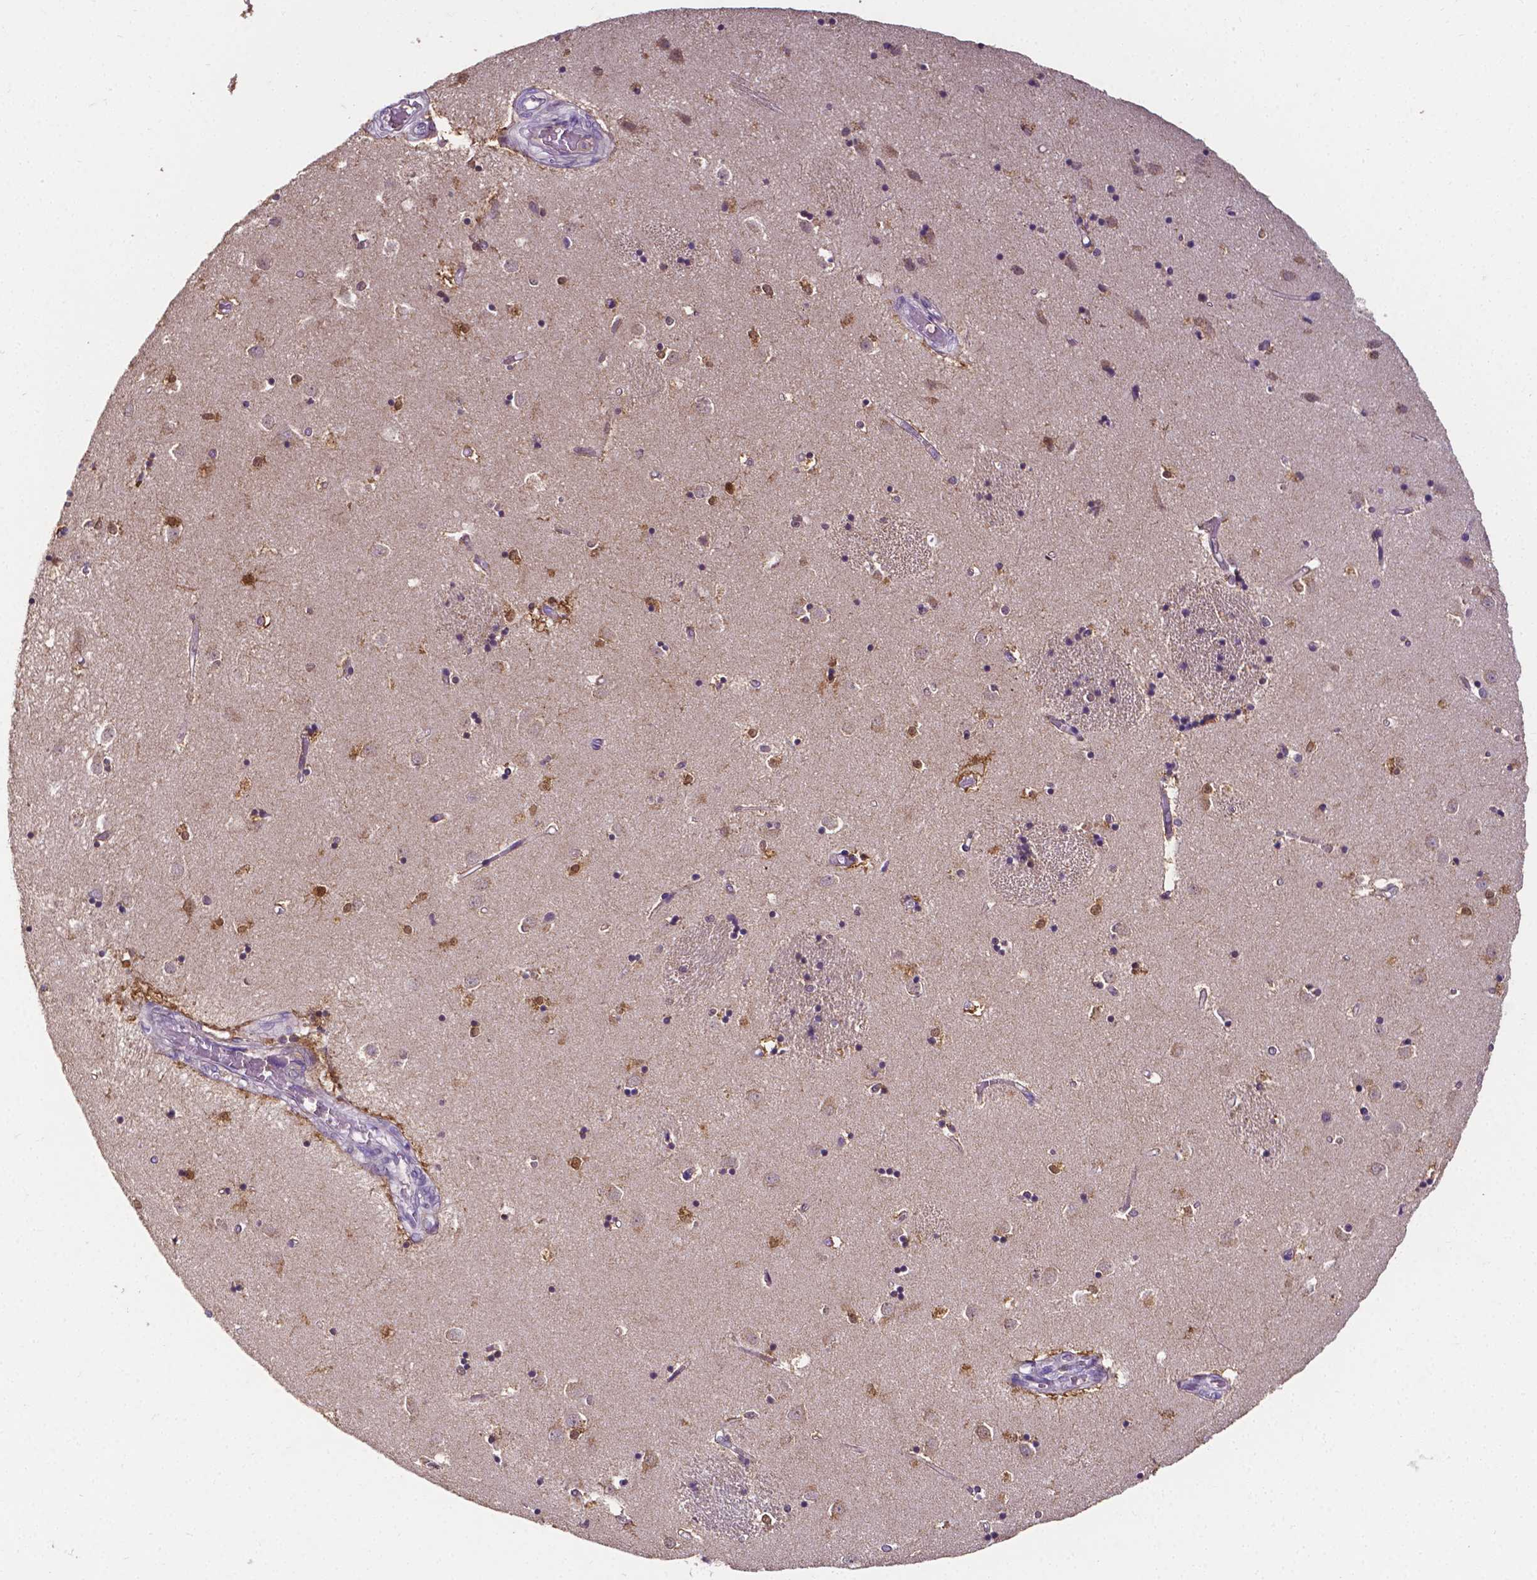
{"staining": {"intensity": "moderate", "quantity": ">75%", "location": "cytoplasmic/membranous,nuclear"}, "tissue": "caudate", "cell_type": "Glial cells", "image_type": "normal", "snomed": [{"axis": "morphology", "description": "Normal tissue, NOS"}, {"axis": "topography", "description": "Lateral ventricle wall"}], "caption": "Immunohistochemistry (IHC) micrograph of benign human caudate stained for a protein (brown), which exhibits medium levels of moderate cytoplasmic/membranous,nuclear positivity in approximately >75% of glial cells.", "gene": "PSAT1", "patient": {"sex": "male", "age": 54}}